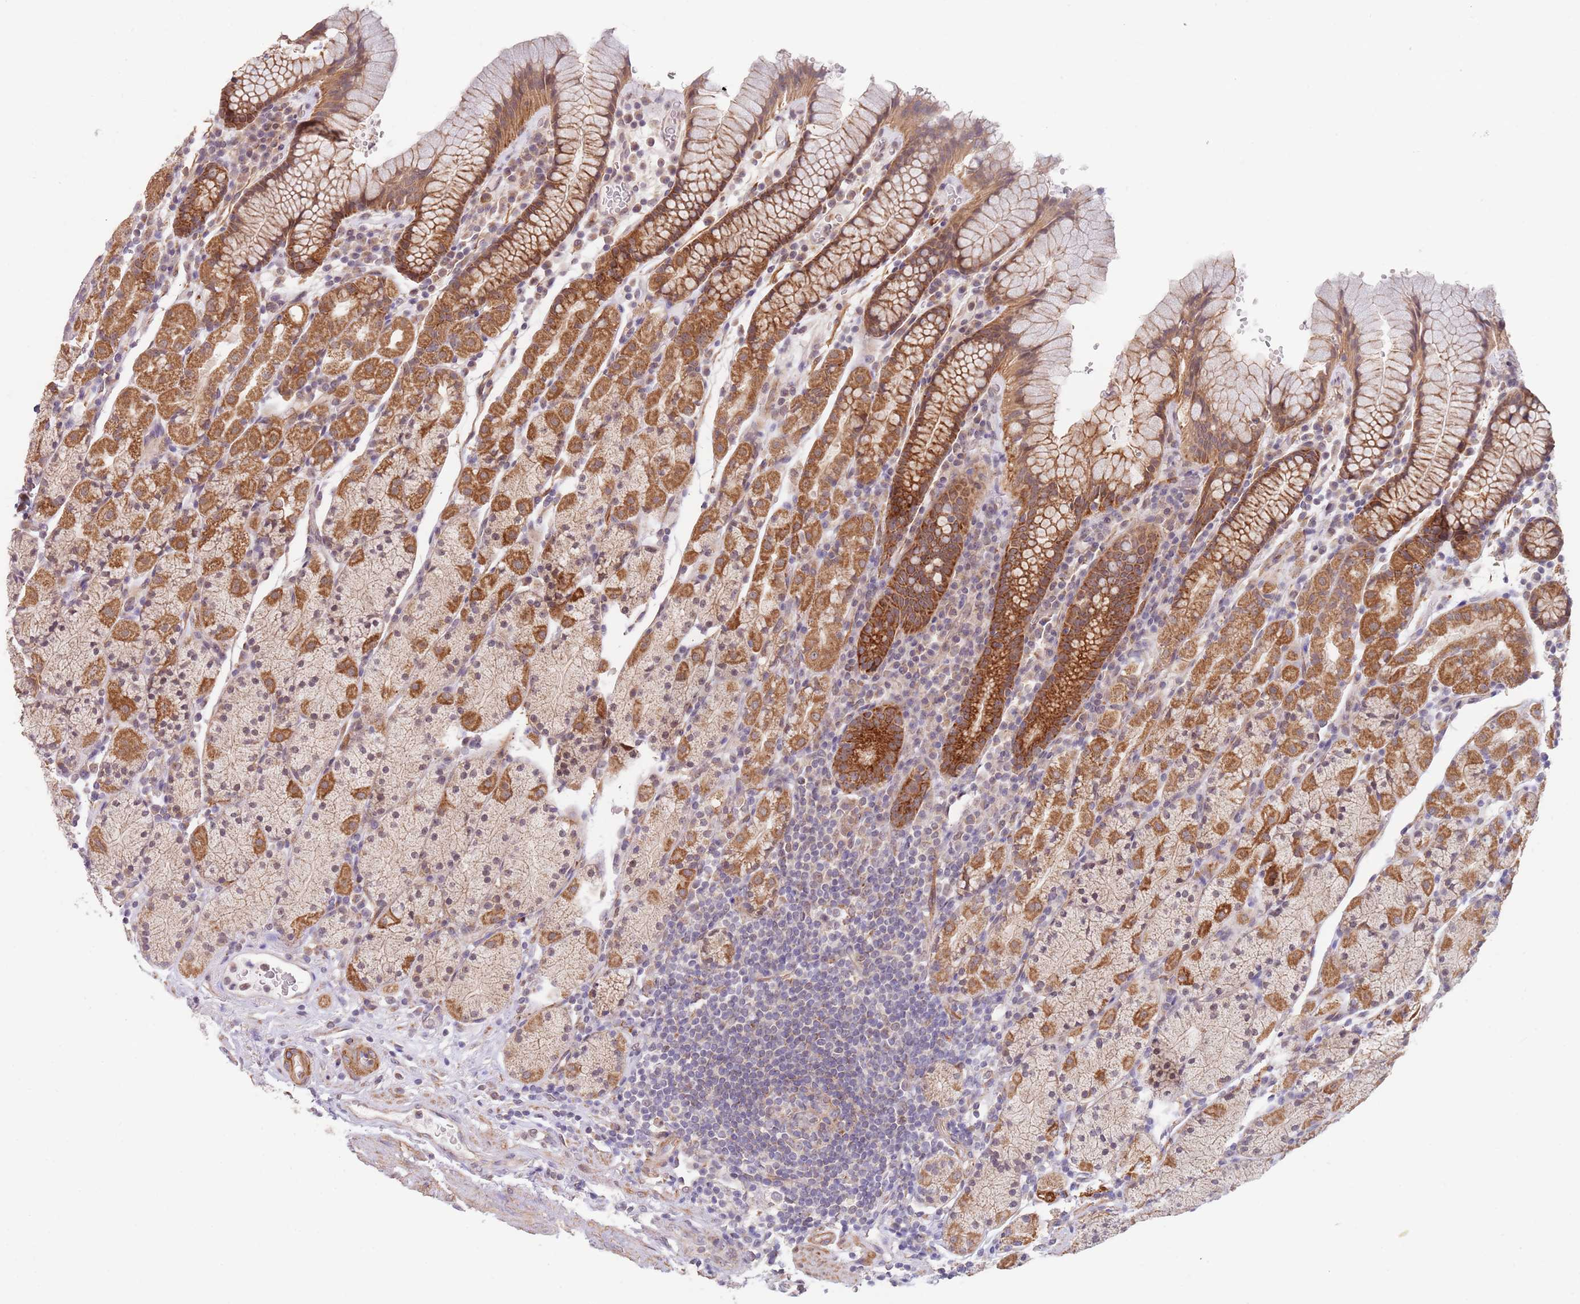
{"staining": {"intensity": "strong", "quantity": ">75%", "location": "cytoplasmic/membranous,nuclear"}, "tissue": "stomach", "cell_type": "Glandular cells", "image_type": "normal", "snomed": [{"axis": "morphology", "description": "Normal tissue, NOS"}, {"axis": "topography", "description": "Stomach, upper"}, {"axis": "topography", "description": "Stomach"}], "caption": "High-magnification brightfield microscopy of benign stomach stained with DAB (brown) and counterstained with hematoxylin (blue). glandular cells exhibit strong cytoplasmic/membranous,nuclear staining is appreciated in approximately>75% of cells.", "gene": "UQCC3", "patient": {"sex": "male", "age": 62}}